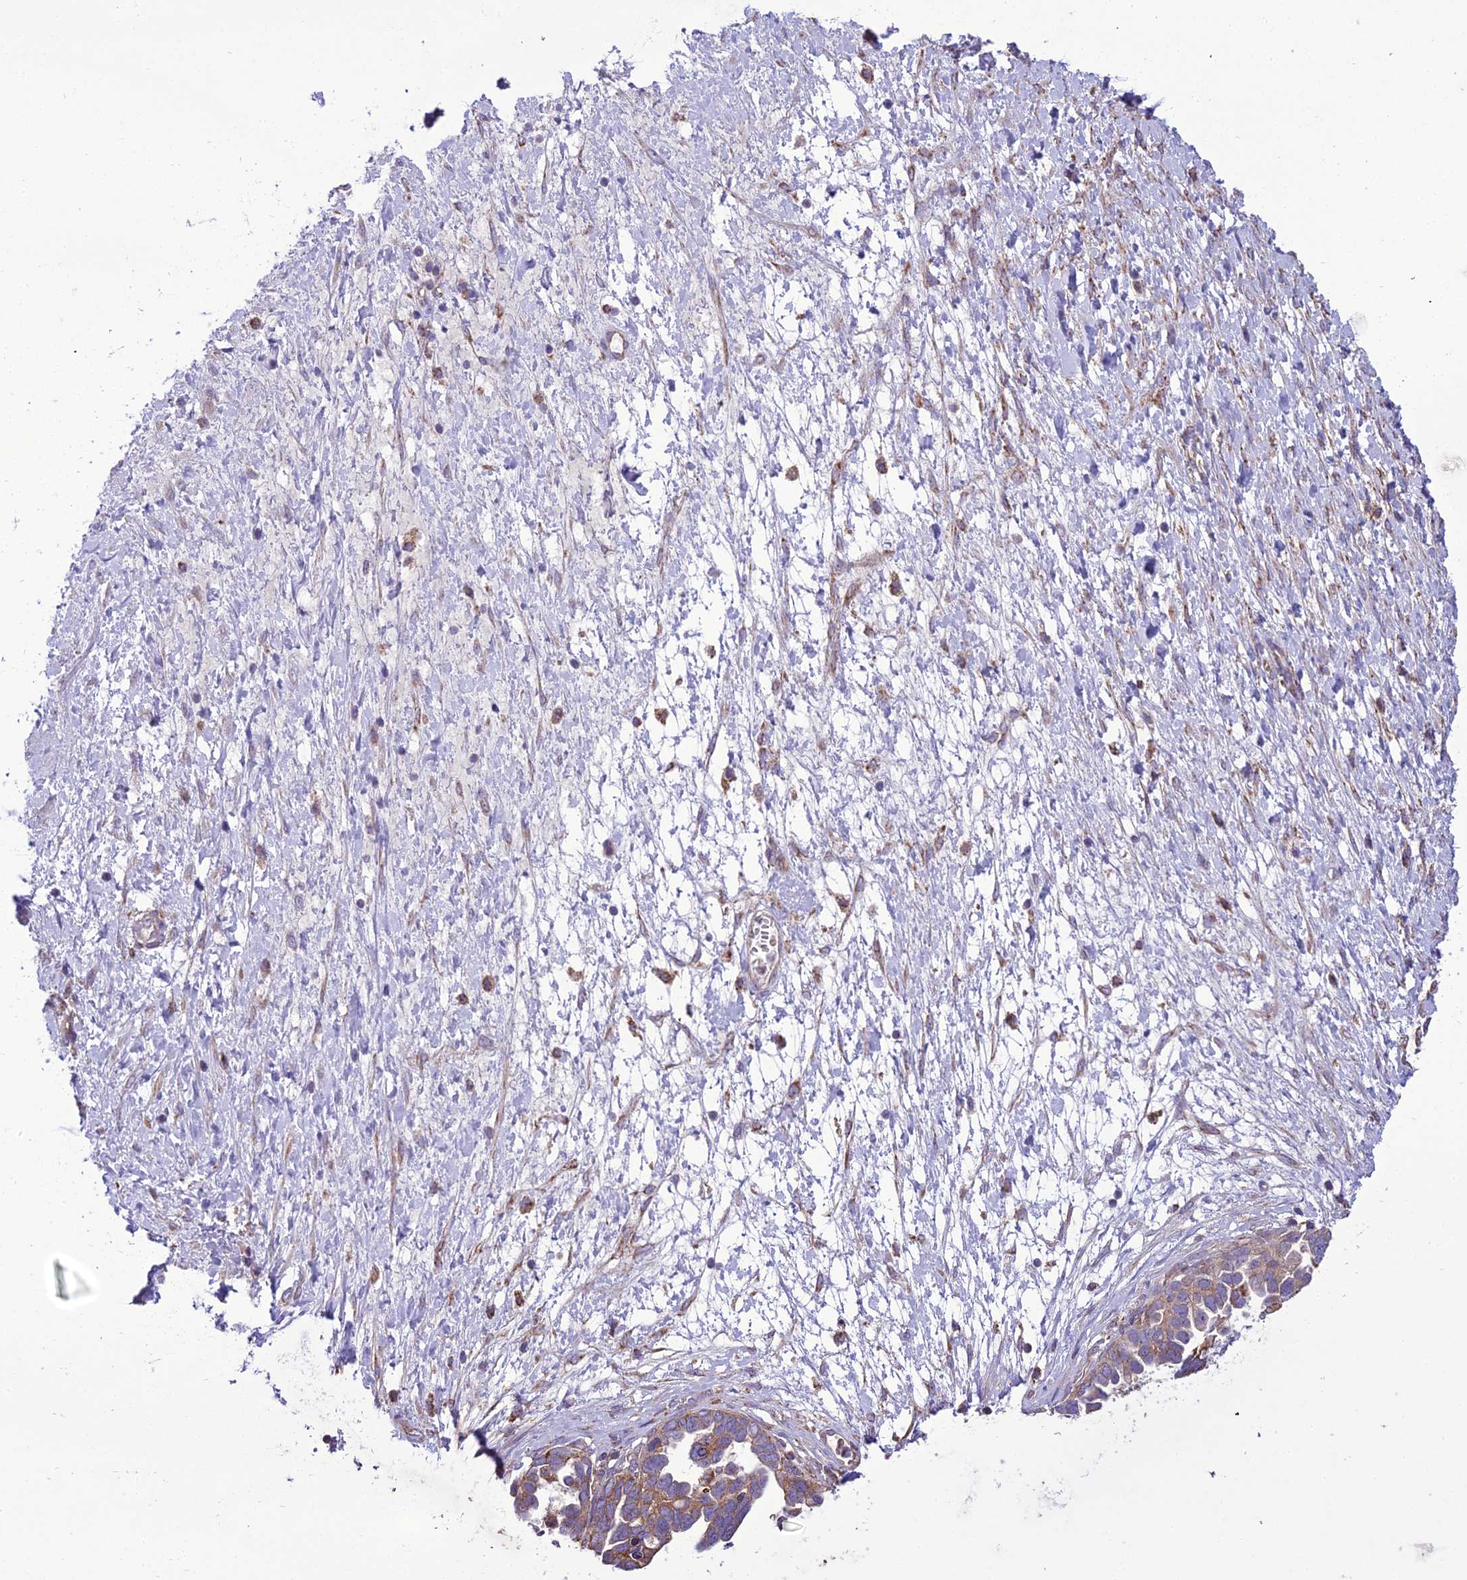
{"staining": {"intensity": "weak", "quantity": ">75%", "location": "cytoplasmic/membranous"}, "tissue": "ovarian cancer", "cell_type": "Tumor cells", "image_type": "cancer", "snomed": [{"axis": "morphology", "description": "Cystadenocarcinoma, serous, NOS"}, {"axis": "topography", "description": "Ovary"}], "caption": "Human ovarian cancer (serous cystadenocarcinoma) stained for a protein (brown) displays weak cytoplasmic/membranous positive positivity in about >75% of tumor cells.", "gene": "TBC1D24", "patient": {"sex": "female", "age": 54}}